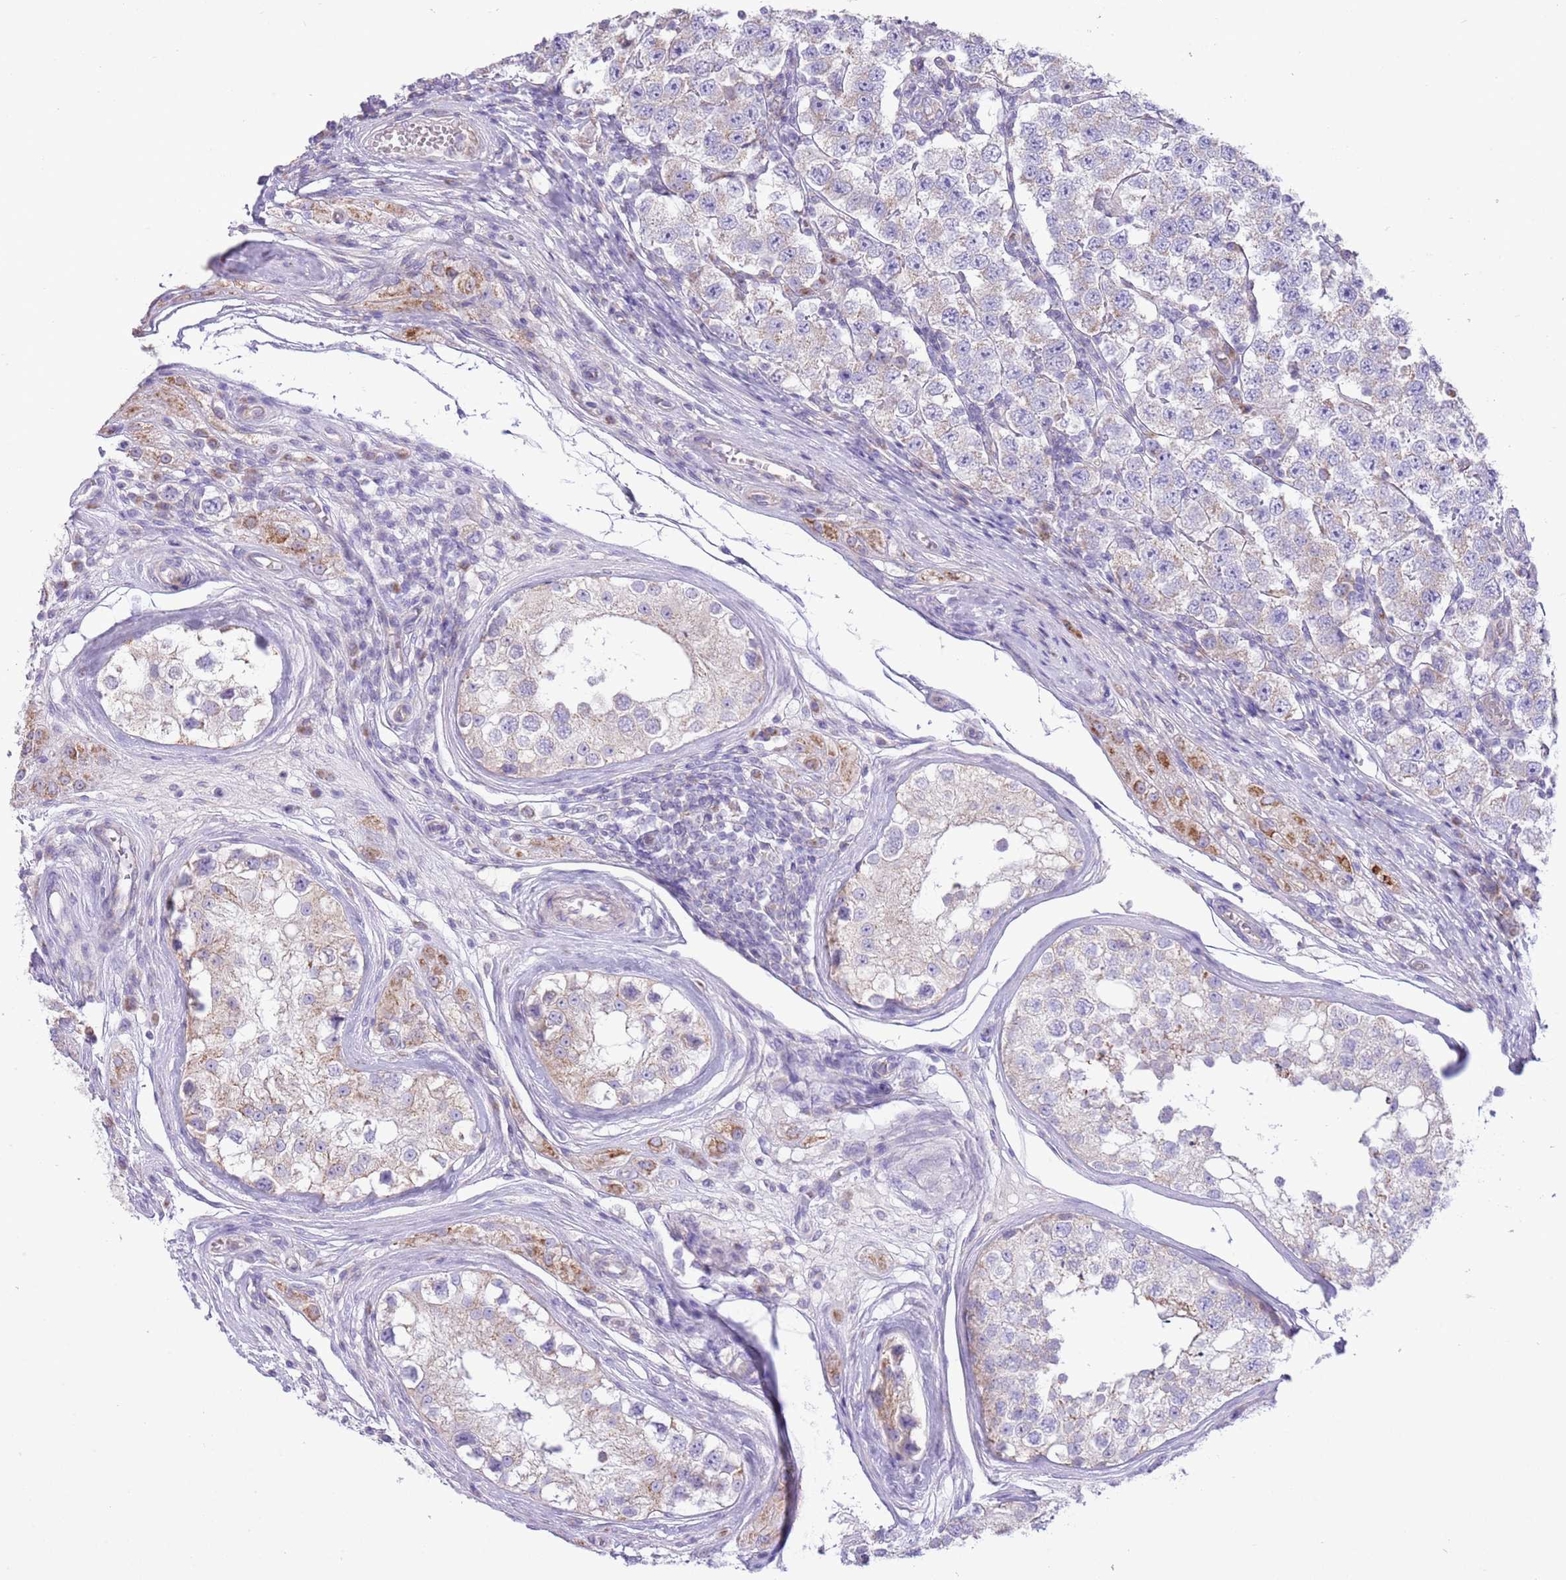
{"staining": {"intensity": "negative", "quantity": "none", "location": "none"}, "tissue": "testis cancer", "cell_type": "Tumor cells", "image_type": "cancer", "snomed": [{"axis": "morphology", "description": "Seminoma, NOS"}, {"axis": "topography", "description": "Testis"}], "caption": "This is a image of IHC staining of testis seminoma, which shows no positivity in tumor cells.", "gene": "OAZ2", "patient": {"sex": "male", "age": 34}}